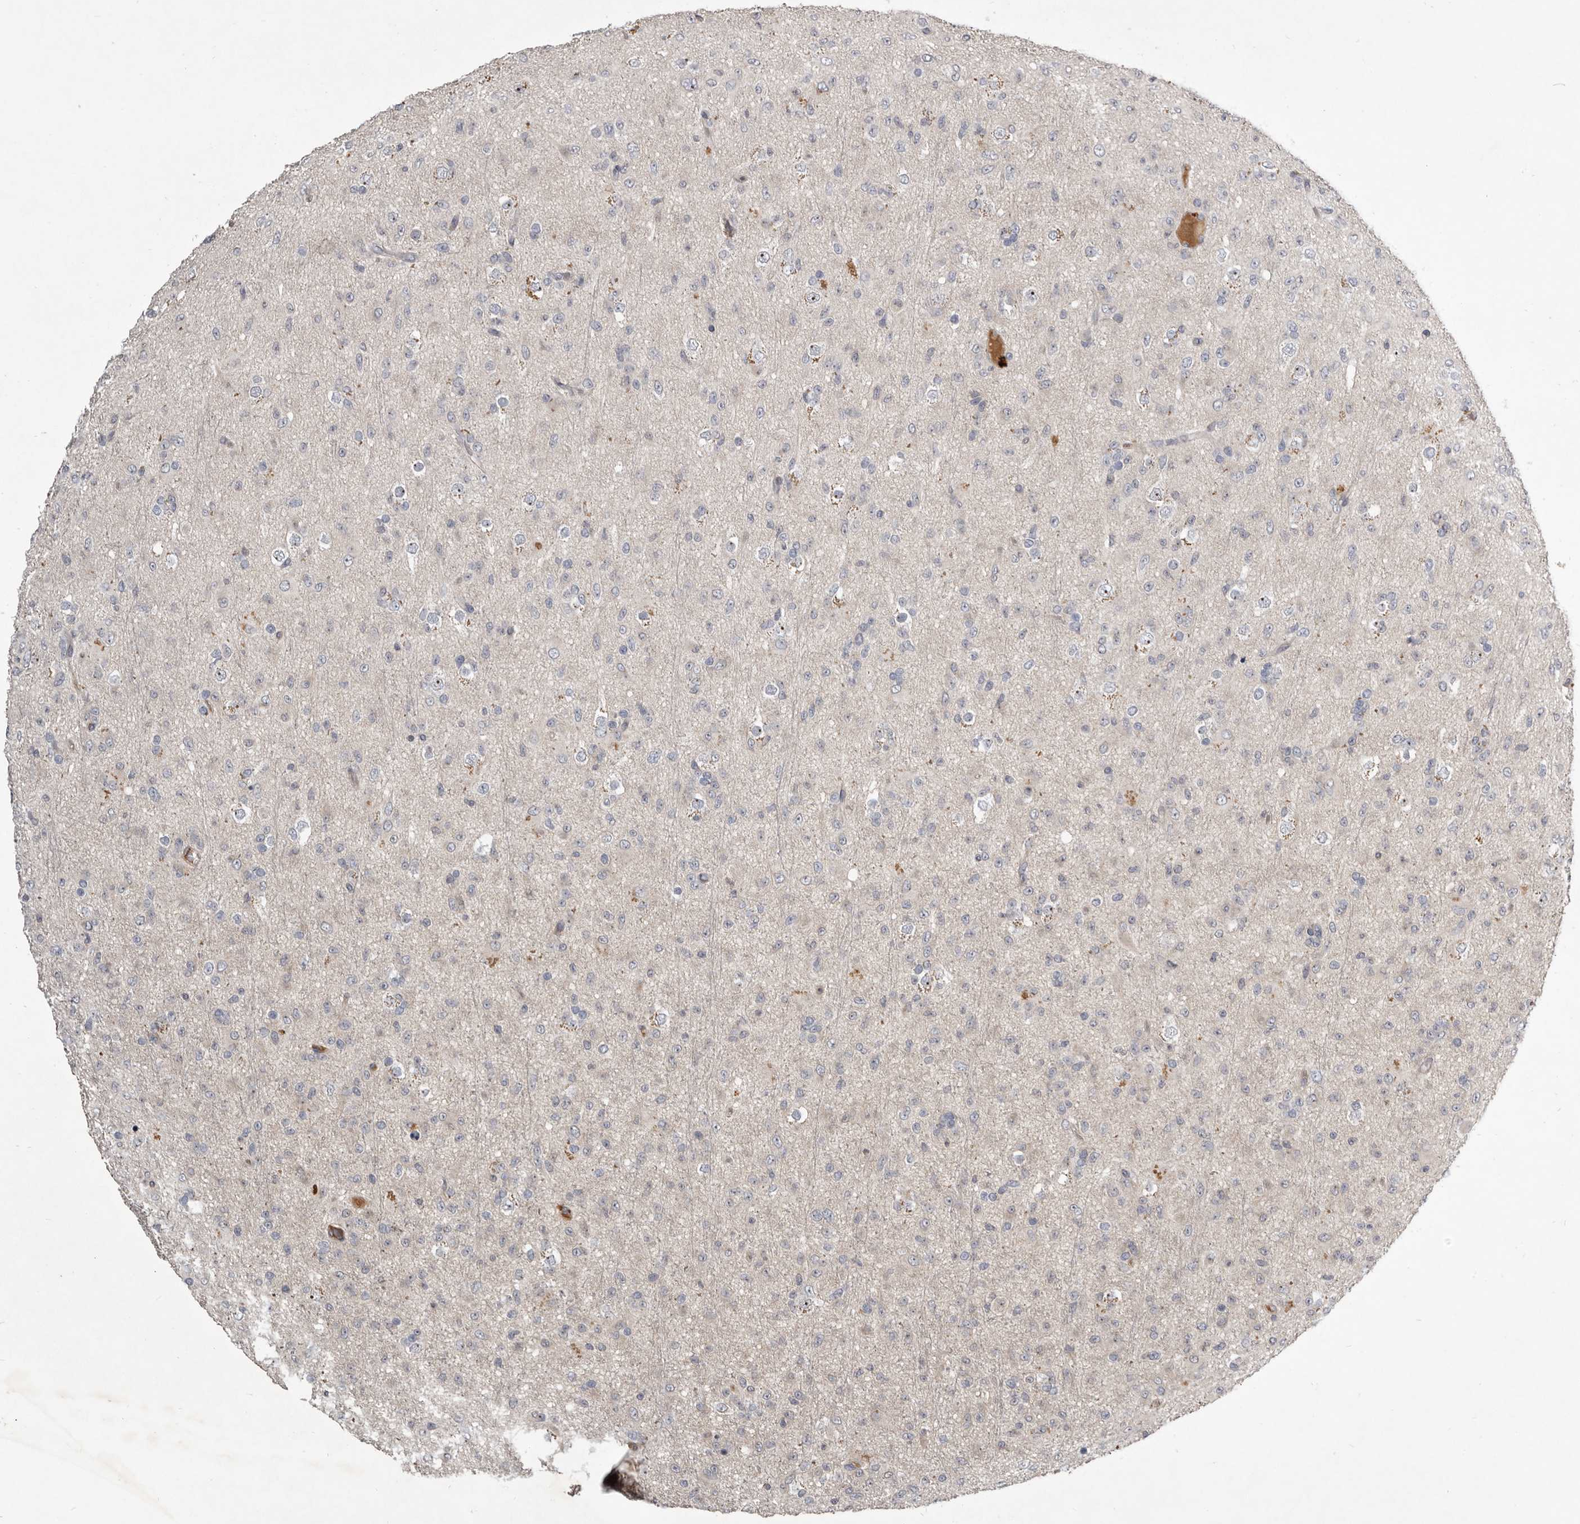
{"staining": {"intensity": "negative", "quantity": "none", "location": "none"}, "tissue": "glioma", "cell_type": "Tumor cells", "image_type": "cancer", "snomed": [{"axis": "morphology", "description": "Glioma, malignant, Low grade"}, {"axis": "topography", "description": "Brain"}], "caption": "Tumor cells show no significant protein positivity in glioma.", "gene": "TTC39A", "patient": {"sex": "male", "age": 65}}